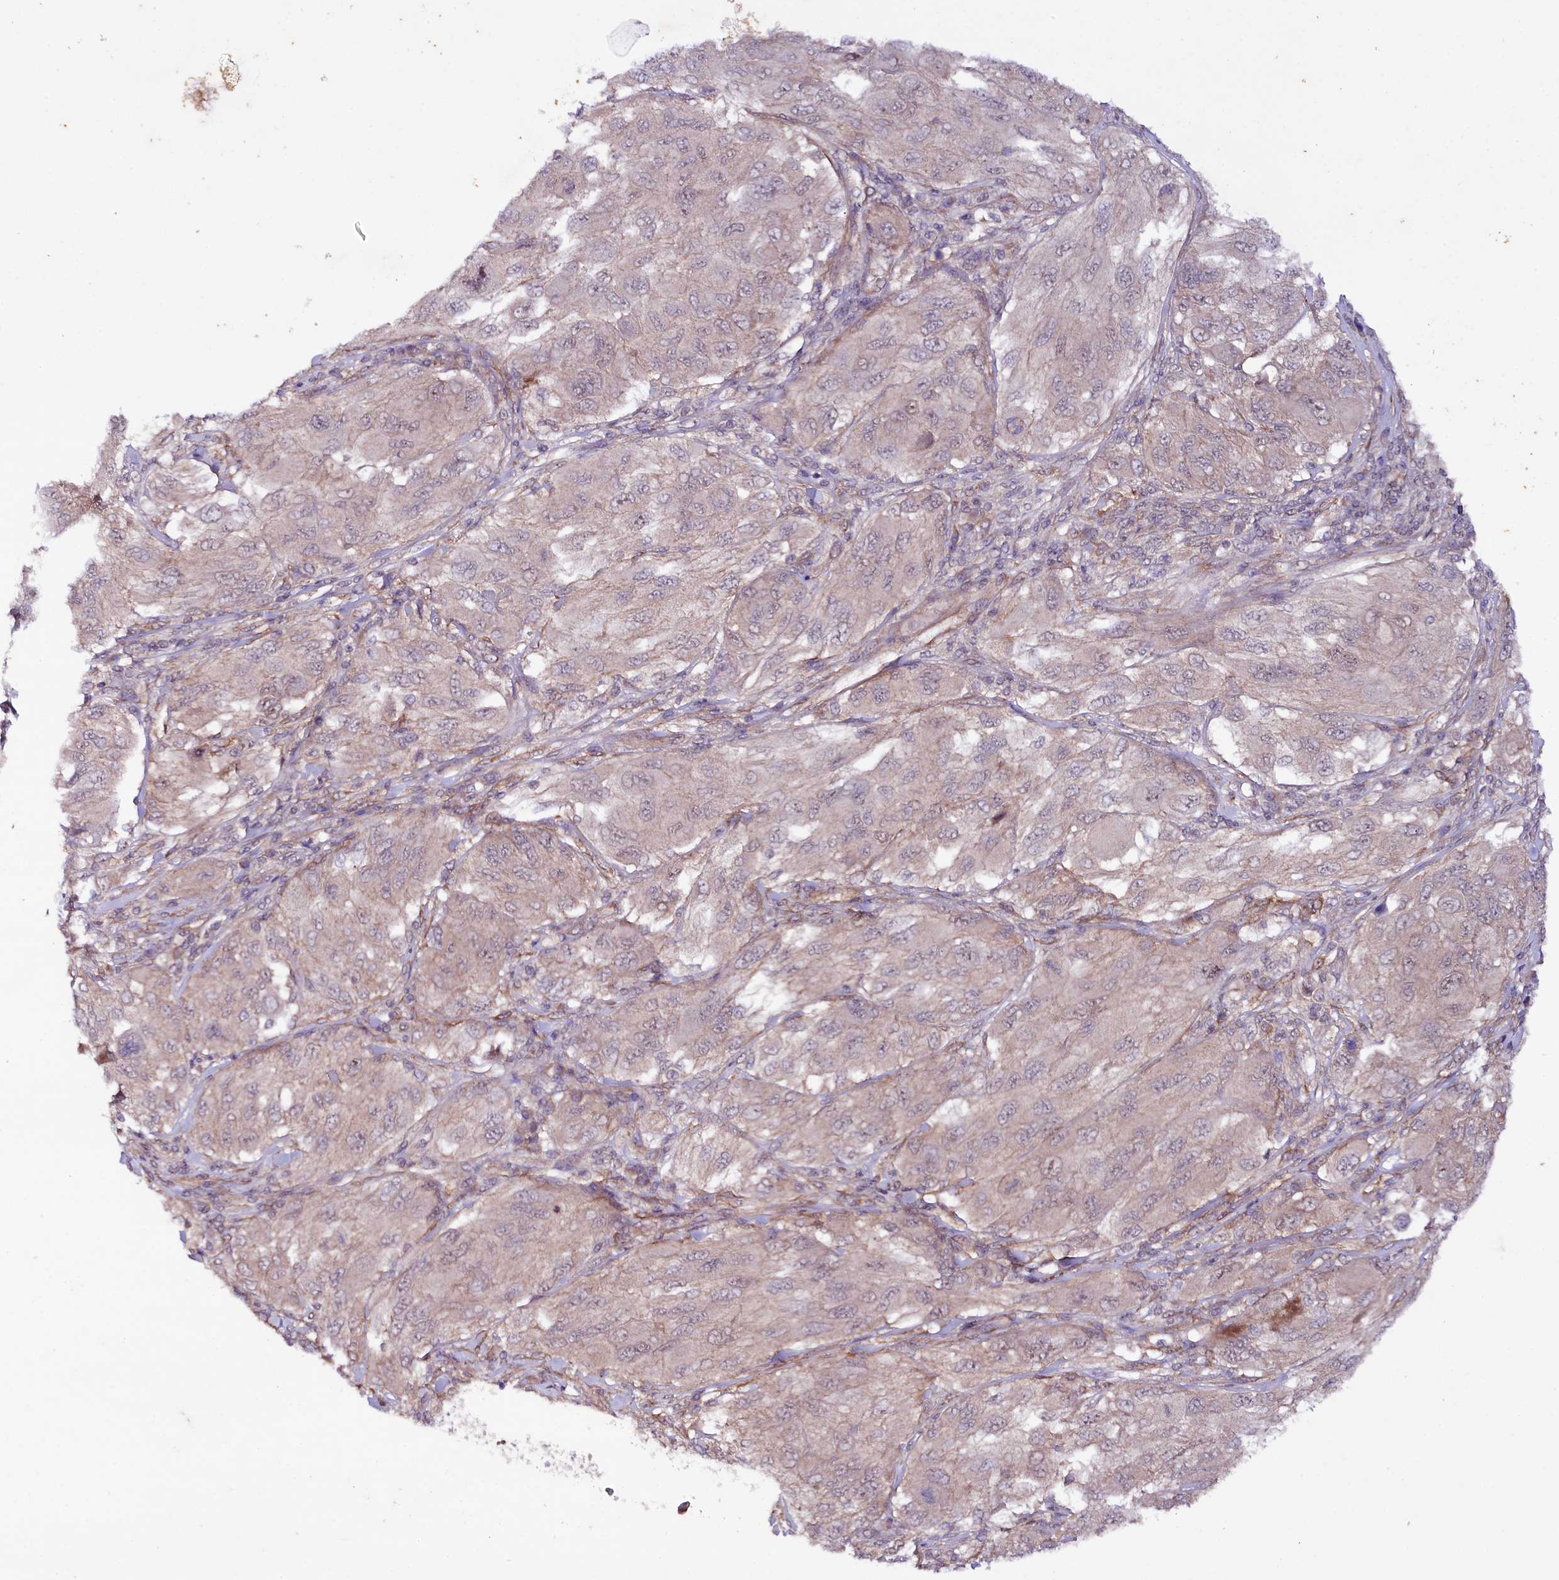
{"staining": {"intensity": "weak", "quantity": "<25%", "location": "cytoplasmic/membranous"}, "tissue": "melanoma", "cell_type": "Tumor cells", "image_type": "cancer", "snomed": [{"axis": "morphology", "description": "Malignant melanoma, NOS"}, {"axis": "topography", "description": "Skin"}], "caption": "DAB (3,3'-diaminobenzidine) immunohistochemical staining of human malignant melanoma demonstrates no significant staining in tumor cells.", "gene": "PHLDB1", "patient": {"sex": "female", "age": 91}}